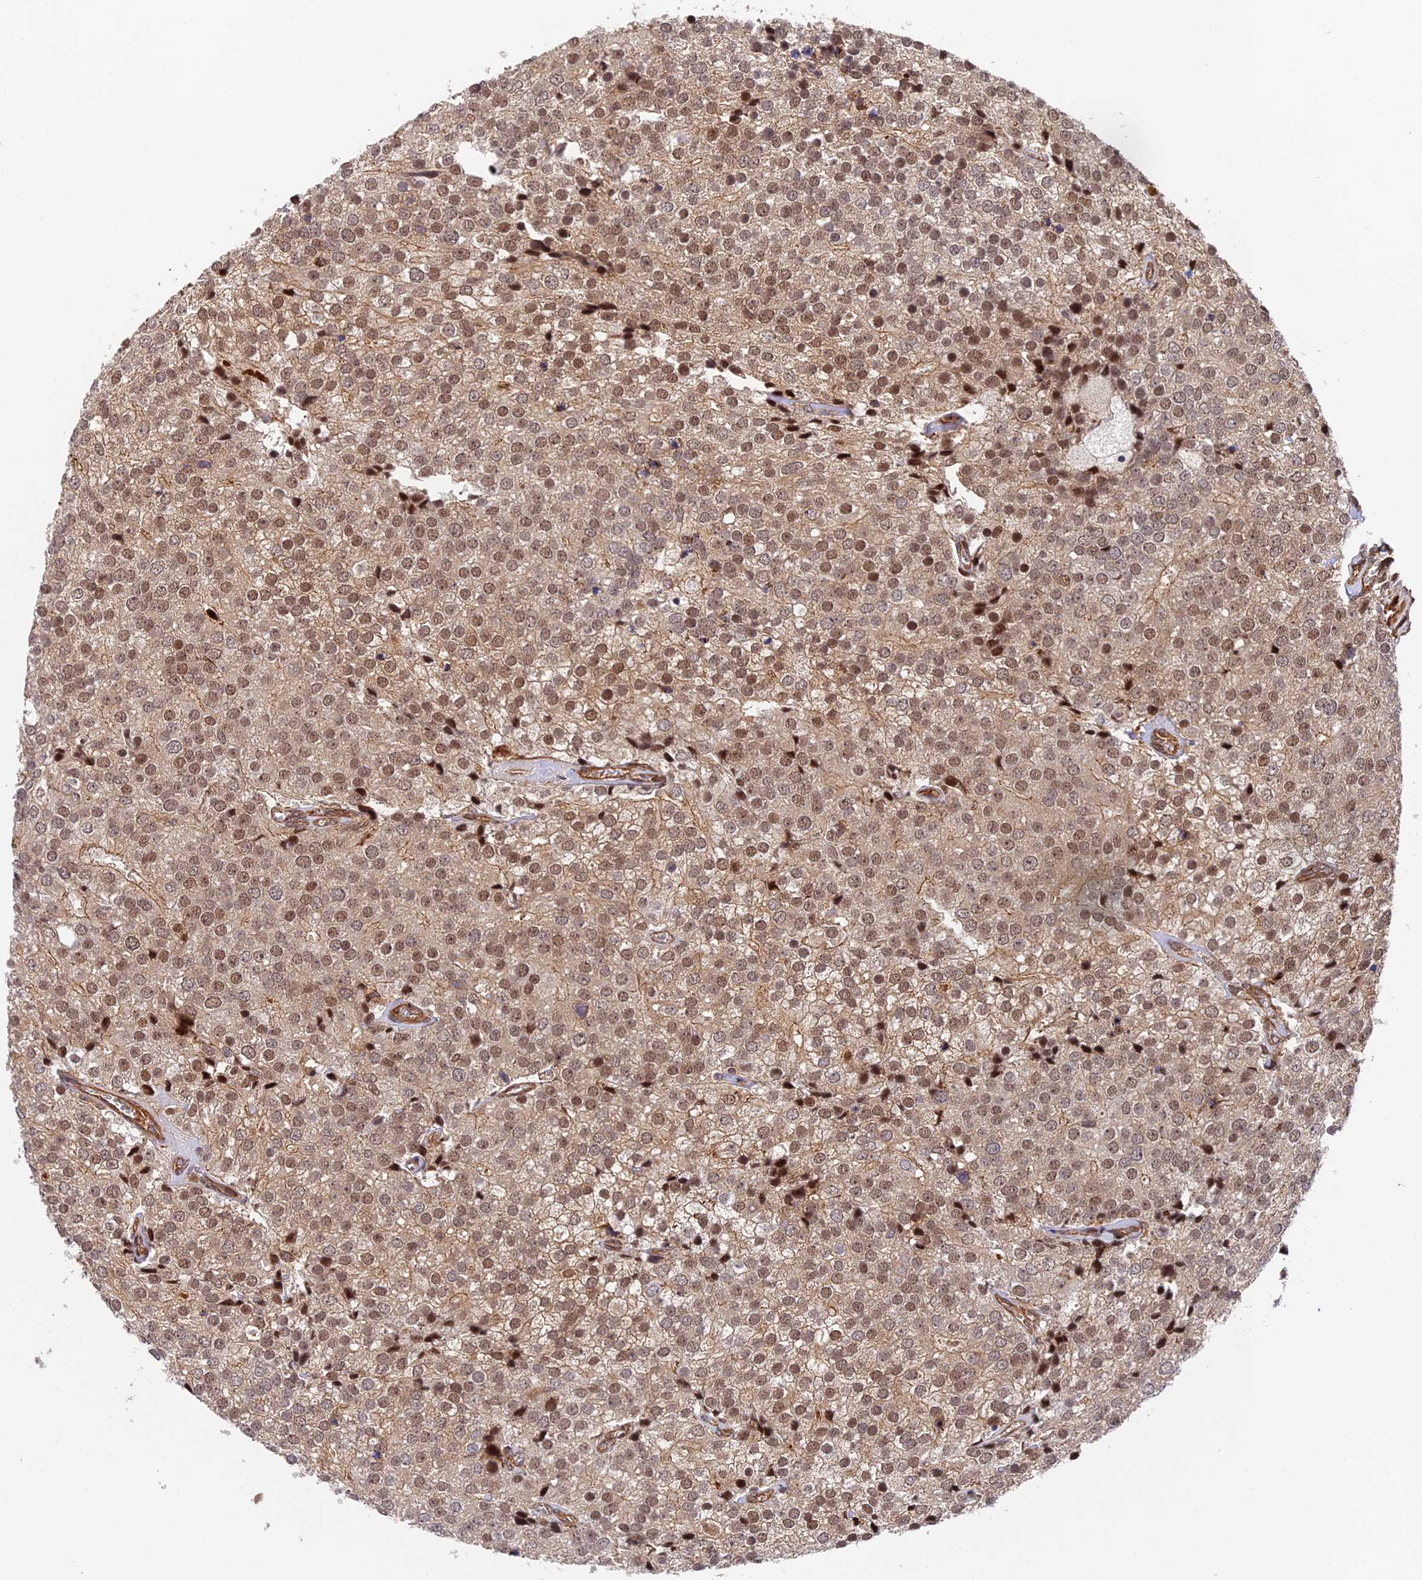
{"staining": {"intensity": "moderate", "quantity": ">75%", "location": "cytoplasmic/membranous,nuclear"}, "tissue": "prostate cancer", "cell_type": "Tumor cells", "image_type": "cancer", "snomed": [{"axis": "morphology", "description": "Adenocarcinoma, High grade"}, {"axis": "topography", "description": "Prostate"}], "caption": "Immunohistochemical staining of prostate cancer displays medium levels of moderate cytoplasmic/membranous and nuclear staining in approximately >75% of tumor cells.", "gene": "OSBPL1A", "patient": {"sex": "male", "age": 49}}